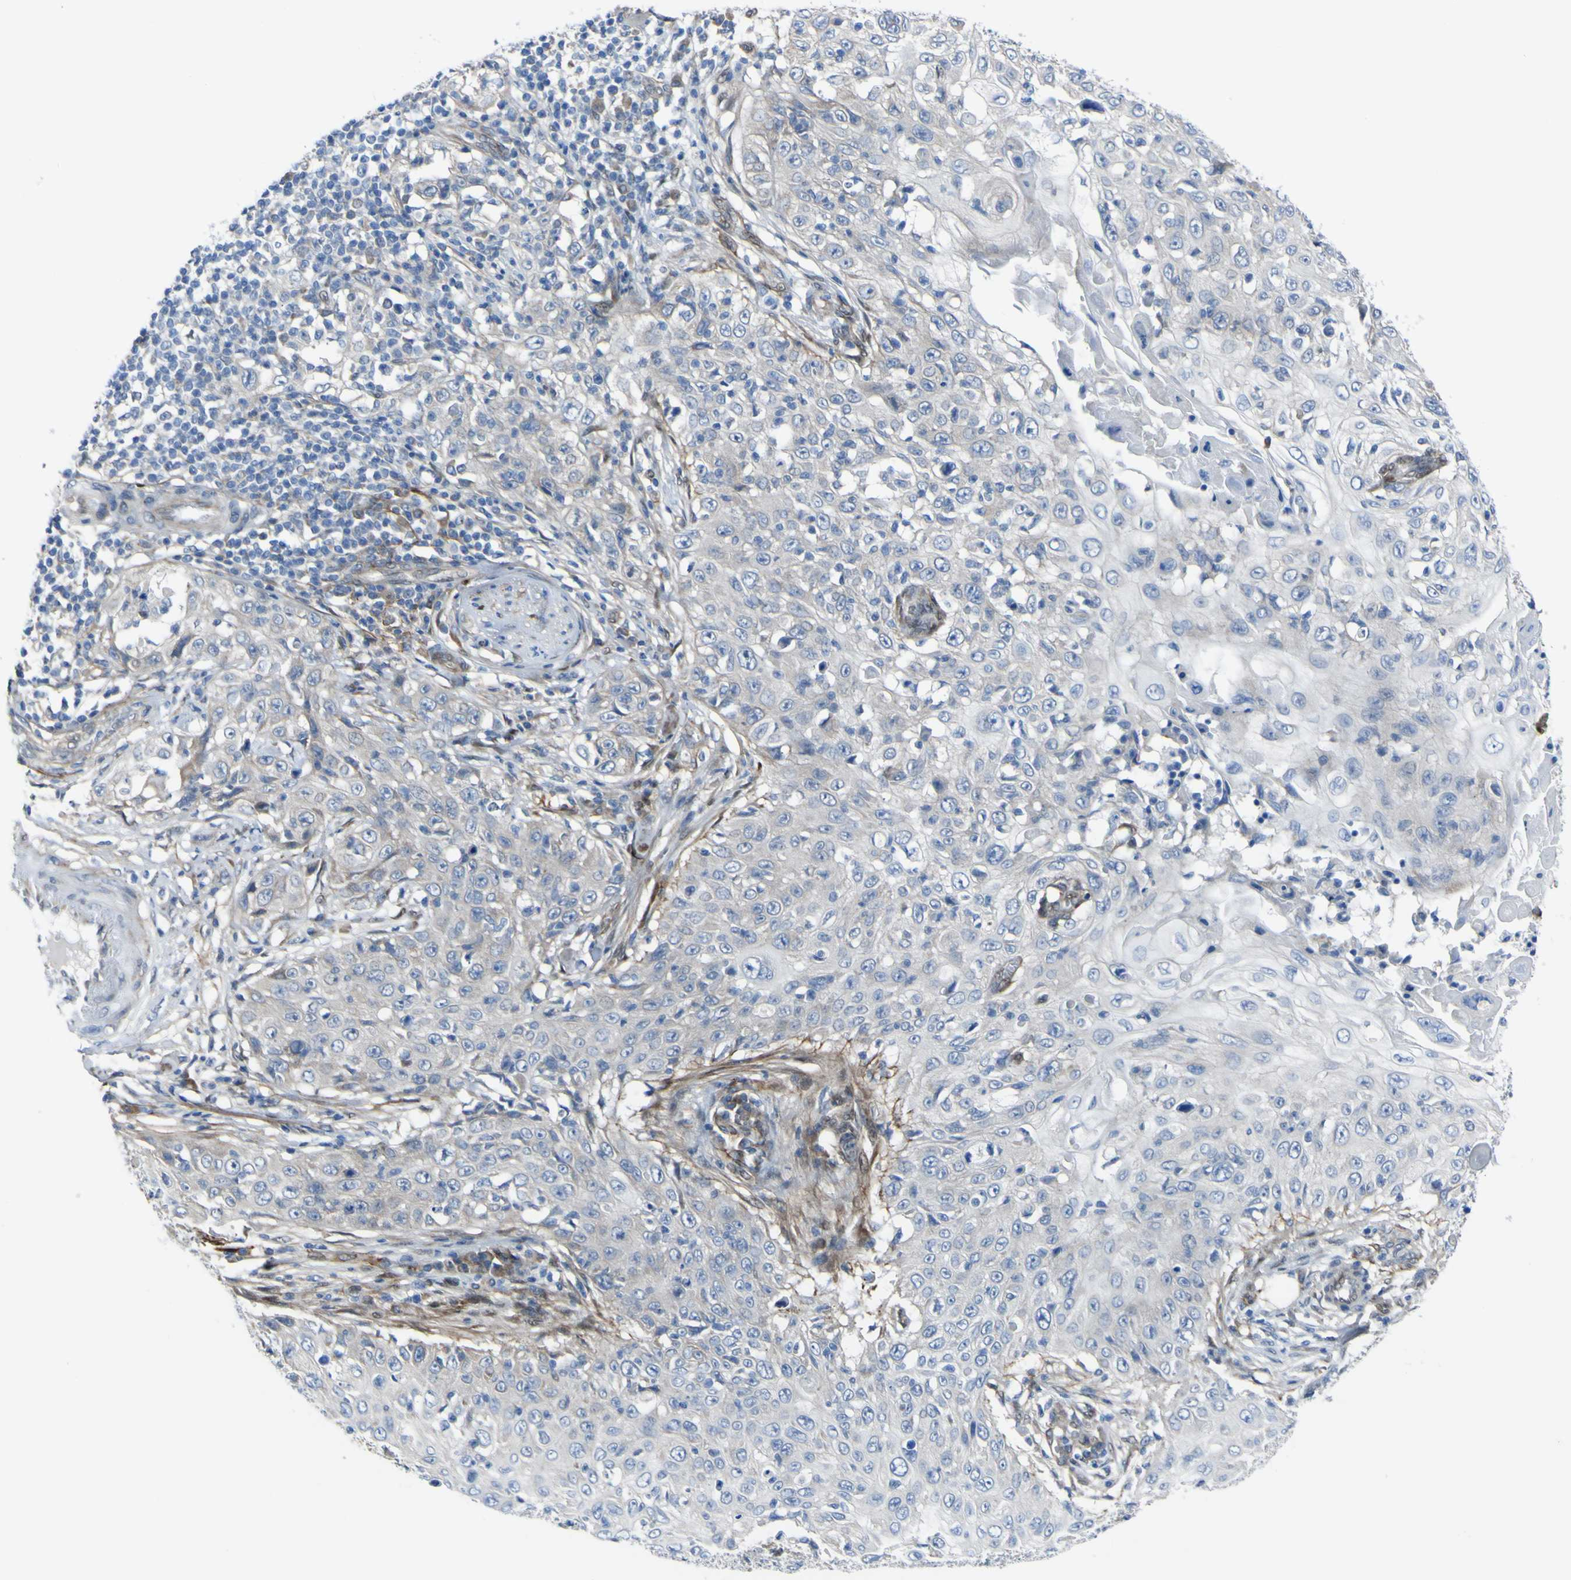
{"staining": {"intensity": "negative", "quantity": "none", "location": "none"}, "tissue": "skin cancer", "cell_type": "Tumor cells", "image_type": "cancer", "snomed": [{"axis": "morphology", "description": "Squamous cell carcinoma, NOS"}, {"axis": "topography", "description": "Skin"}], "caption": "Protein analysis of skin cancer displays no significant staining in tumor cells.", "gene": "LRRN1", "patient": {"sex": "male", "age": 86}}